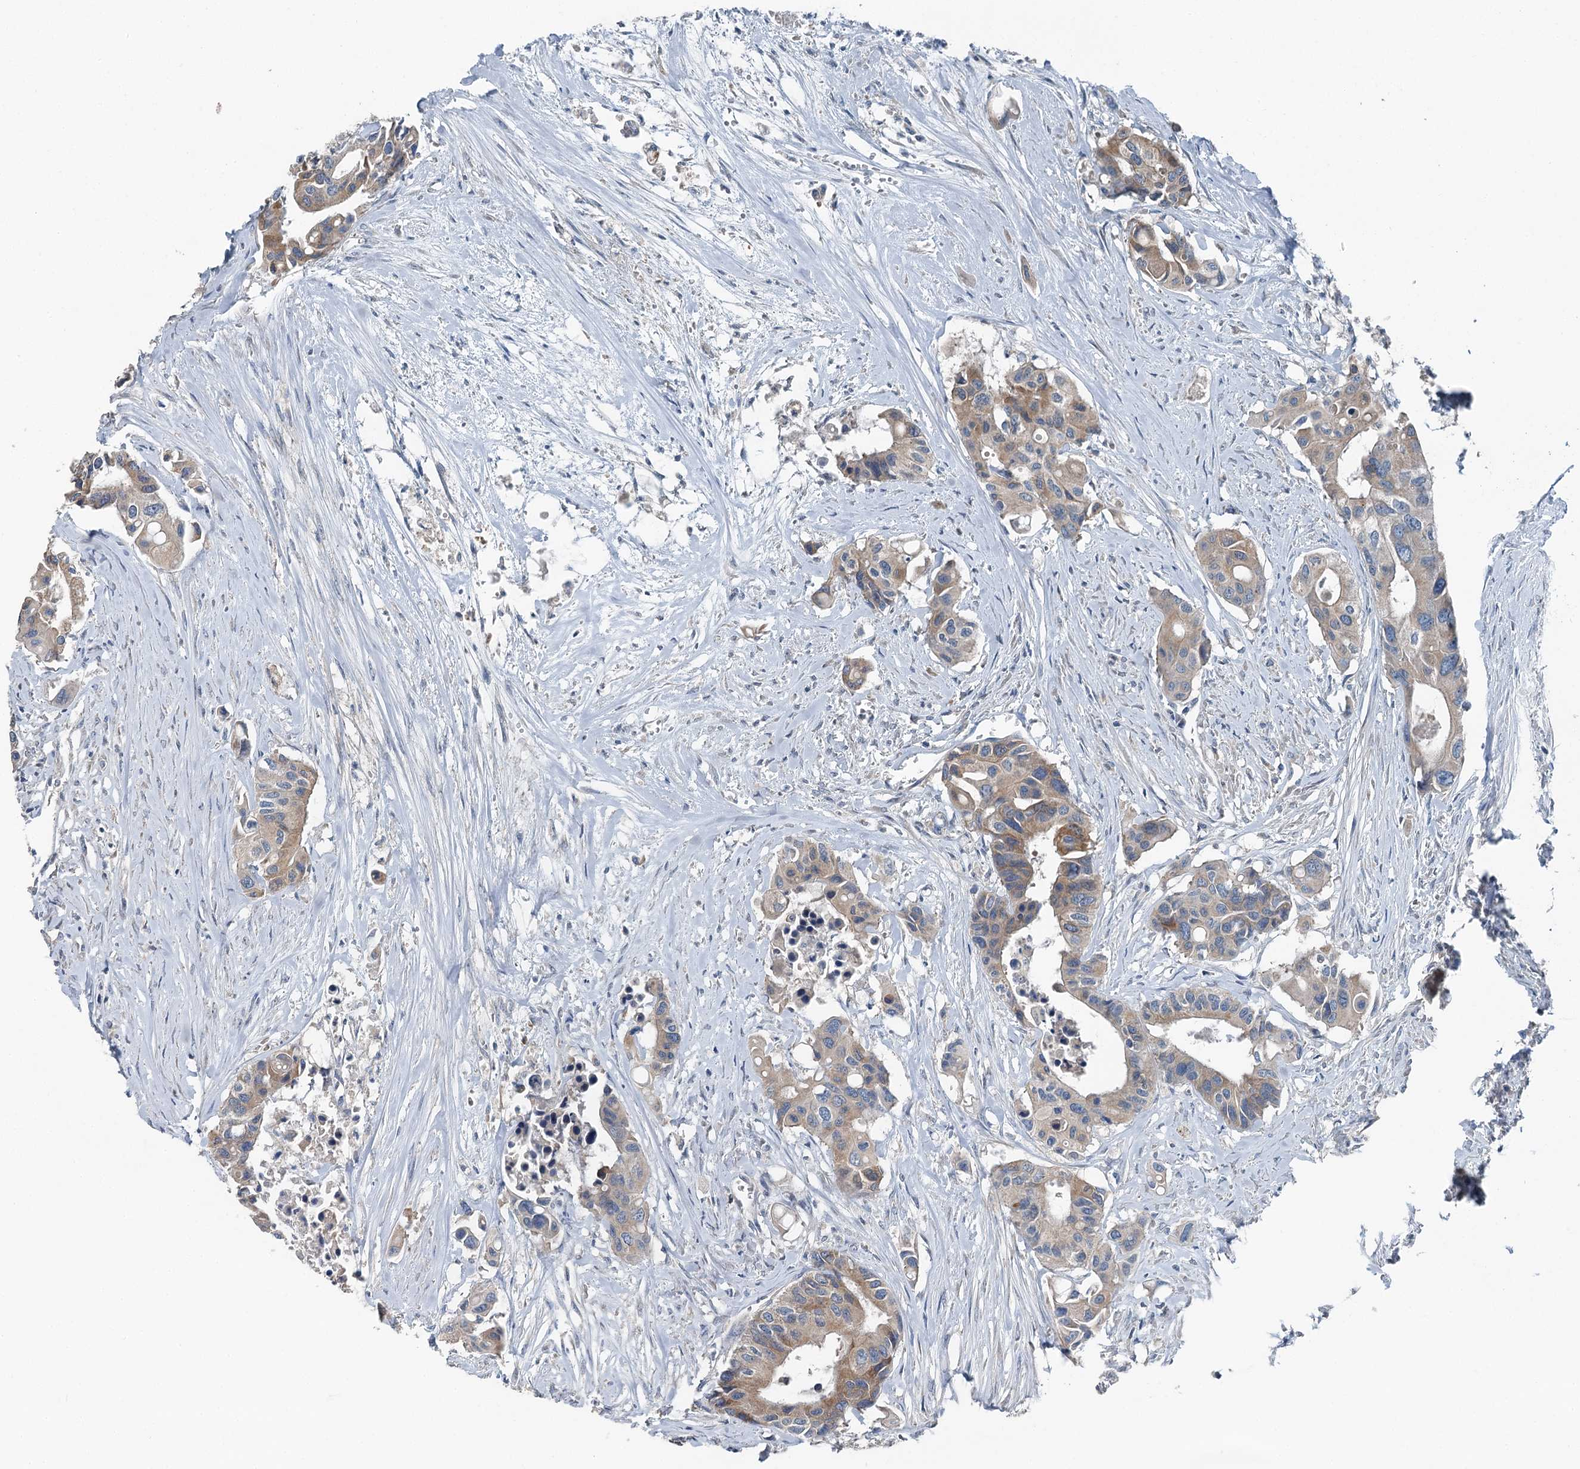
{"staining": {"intensity": "weak", "quantity": "25%-75%", "location": "cytoplasmic/membranous"}, "tissue": "colorectal cancer", "cell_type": "Tumor cells", "image_type": "cancer", "snomed": [{"axis": "morphology", "description": "Adenocarcinoma, NOS"}, {"axis": "topography", "description": "Colon"}], "caption": "This is an image of IHC staining of colorectal cancer (adenocarcinoma), which shows weak expression in the cytoplasmic/membranous of tumor cells.", "gene": "C6orf120", "patient": {"sex": "male", "age": 77}}